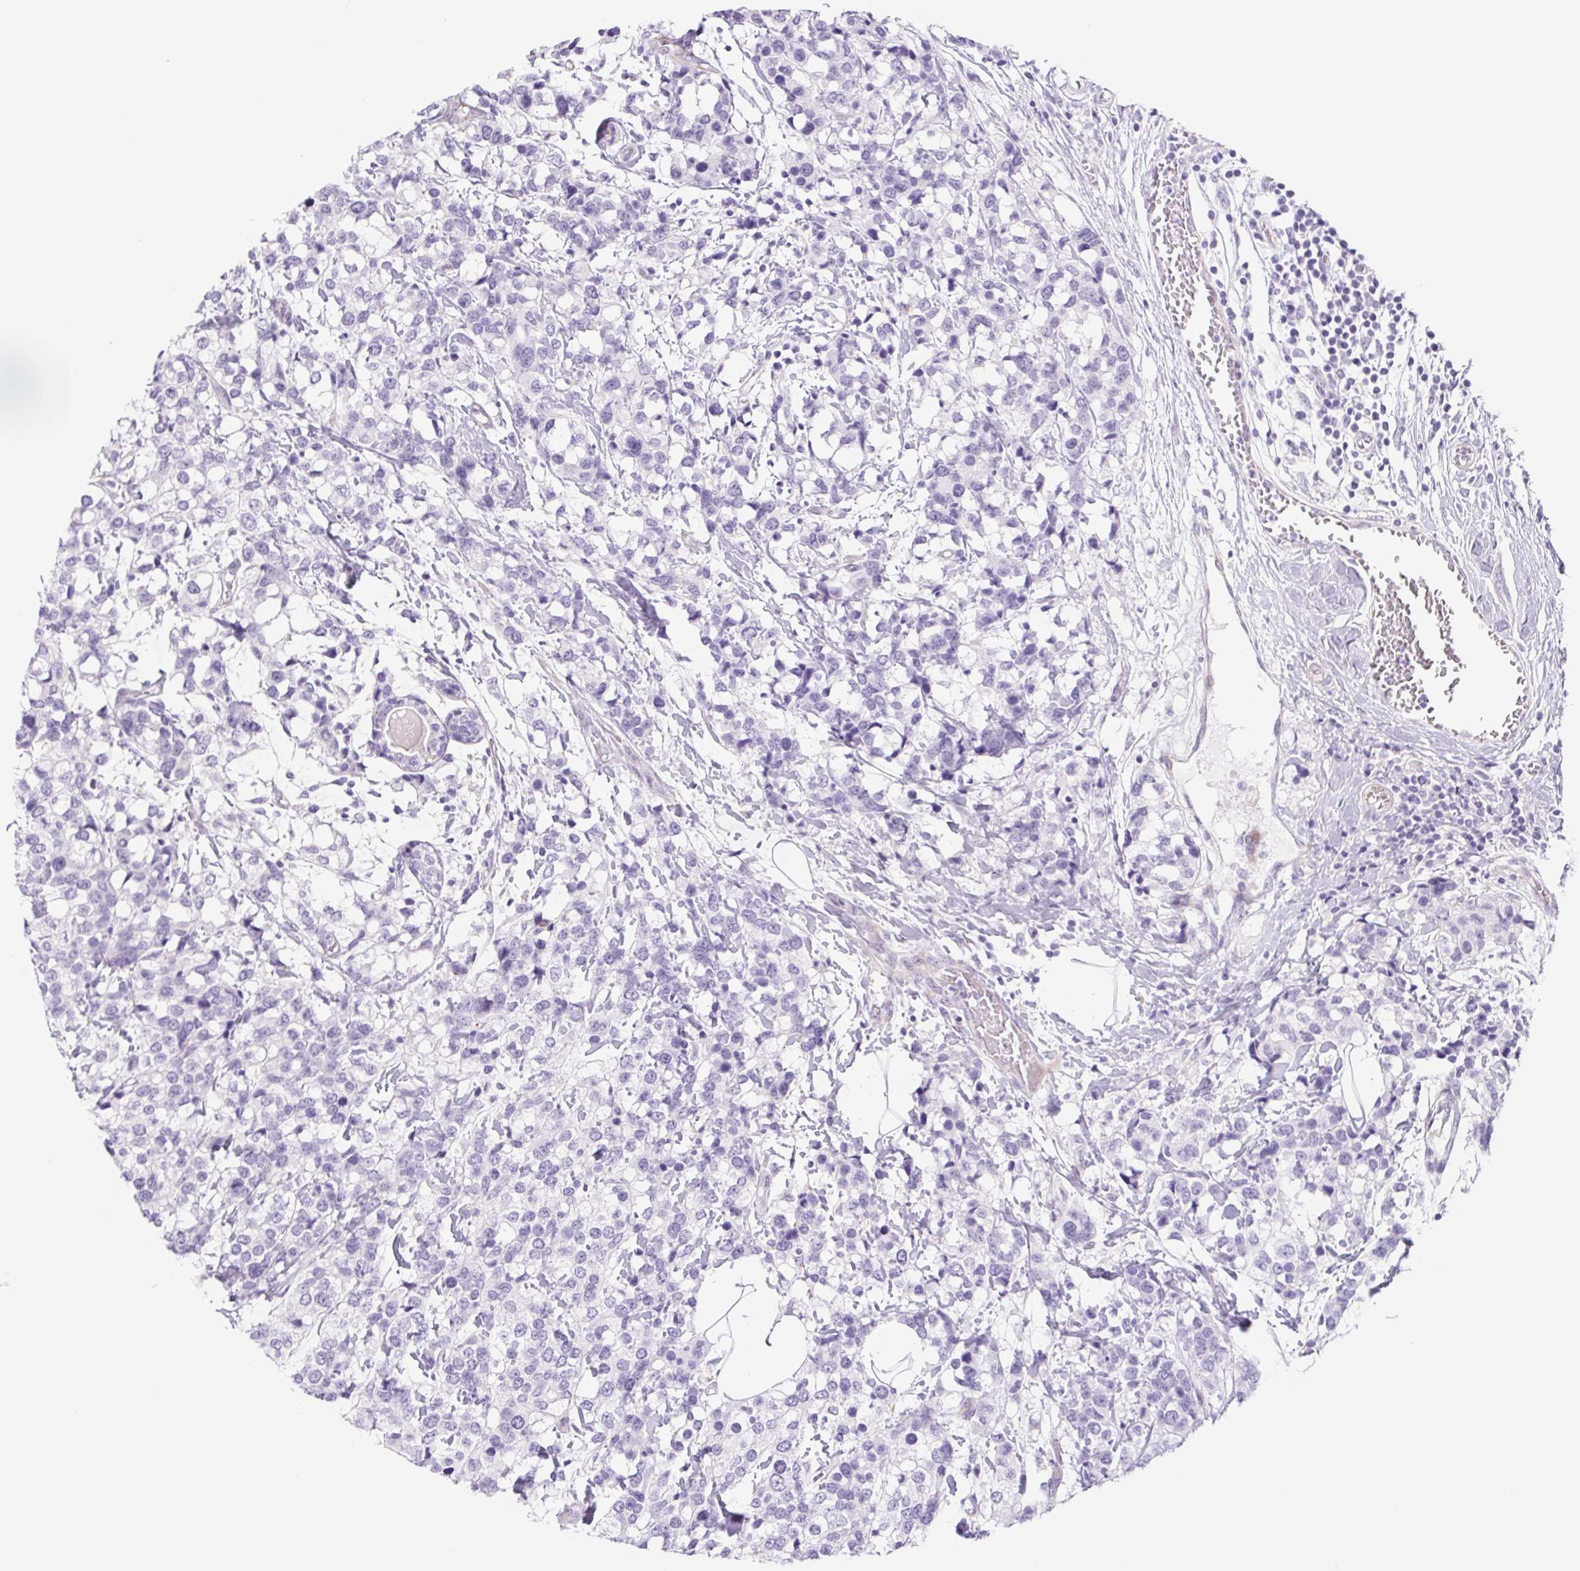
{"staining": {"intensity": "negative", "quantity": "none", "location": "none"}, "tissue": "breast cancer", "cell_type": "Tumor cells", "image_type": "cancer", "snomed": [{"axis": "morphology", "description": "Lobular carcinoma"}, {"axis": "topography", "description": "Breast"}], "caption": "DAB immunohistochemical staining of human breast cancer demonstrates no significant positivity in tumor cells.", "gene": "CYP21A2", "patient": {"sex": "female", "age": 59}}